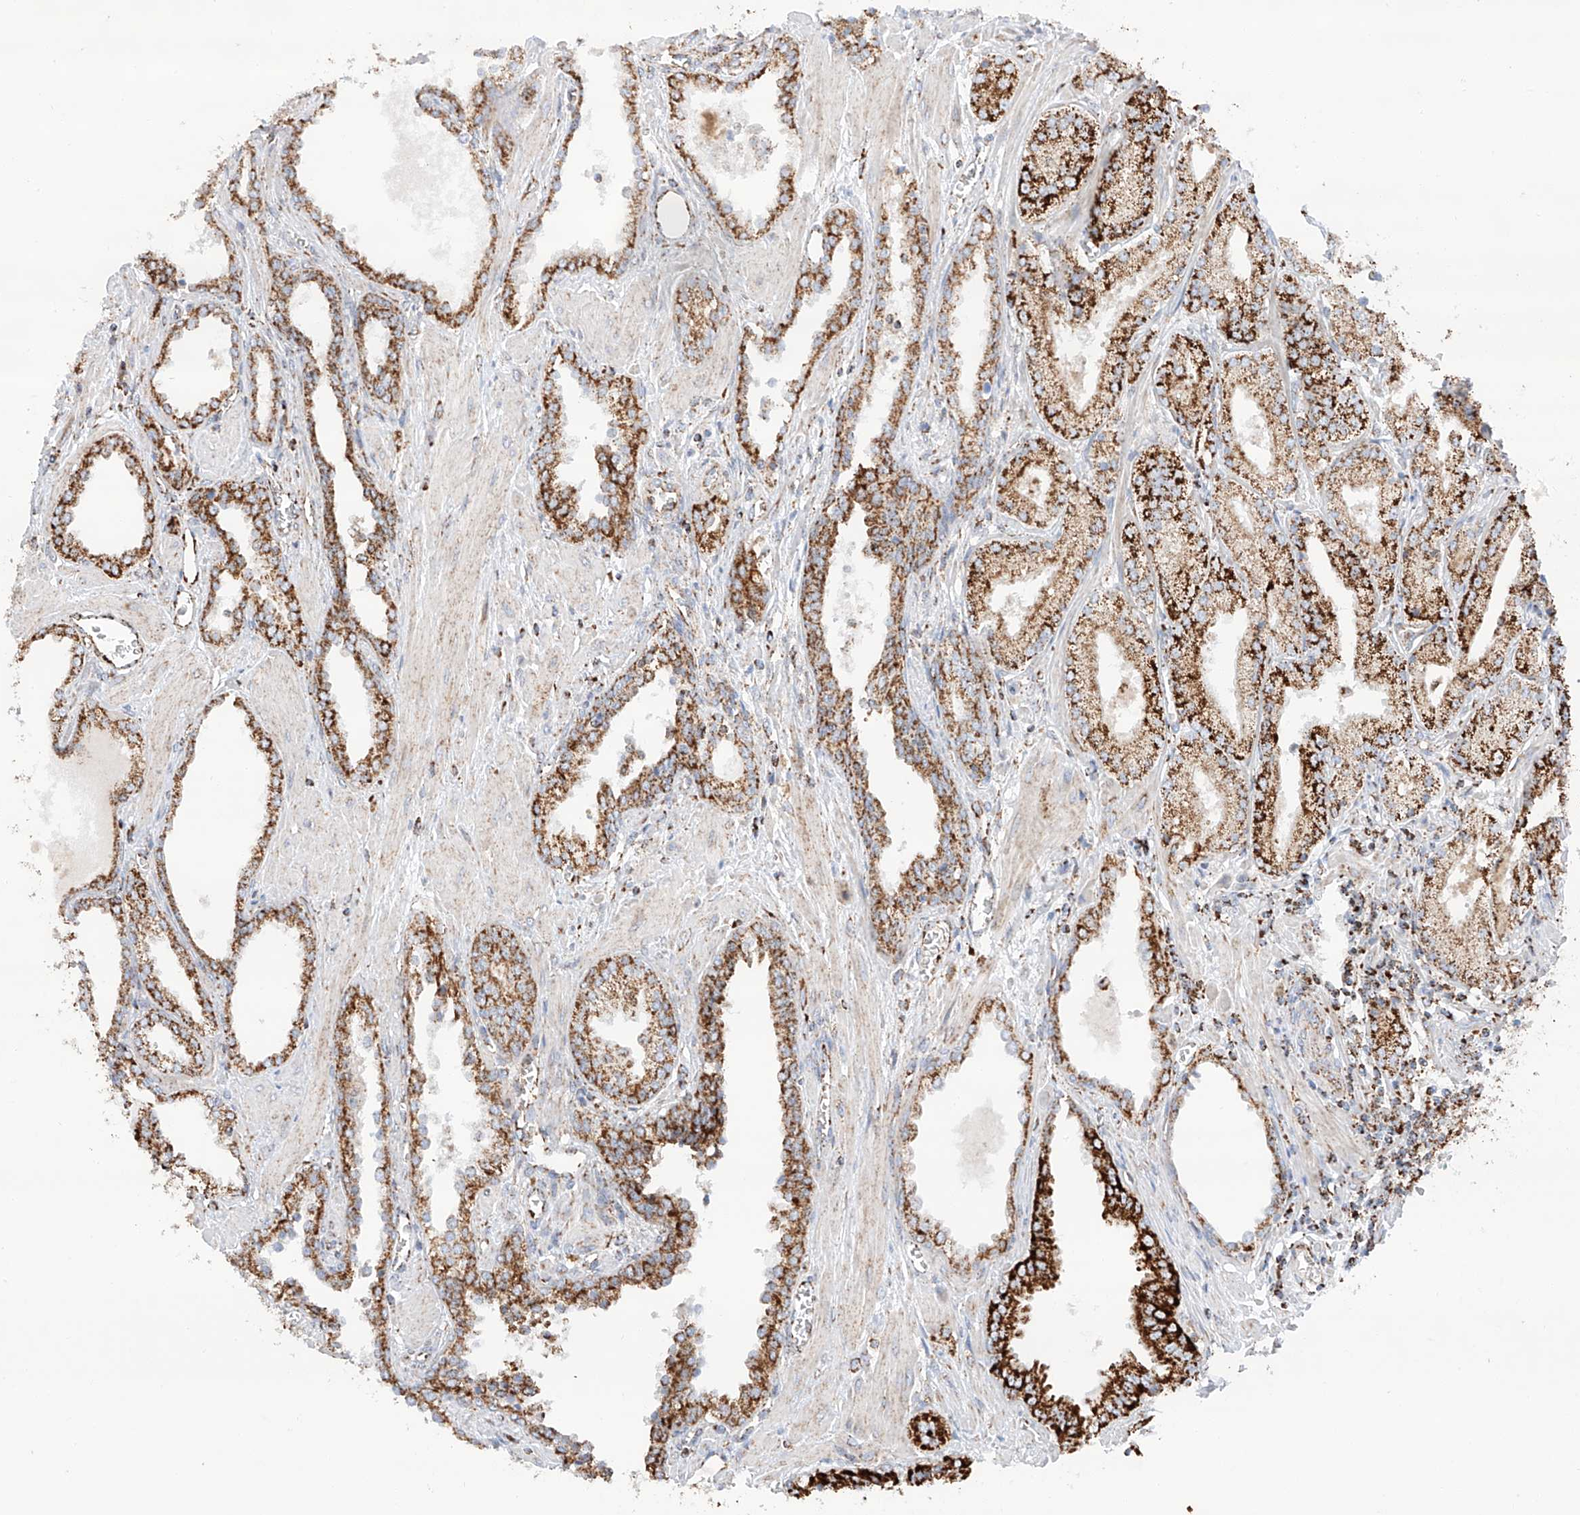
{"staining": {"intensity": "strong", "quantity": ">75%", "location": "cytoplasmic/membranous"}, "tissue": "prostate cancer", "cell_type": "Tumor cells", "image_type": "cancer", "snomed": [{"axis": "morphology", "description": "Adenocarcinoma, Low grade"}, {"axis": "topography", "description": "Prostate"}], "caption": "Prostate cancer (adenocarcinoma (low-grade)) stained for a protein (brown) shows strong cytoplasmic/membranous positive positivity in about >75% of tumor cells.", "gene": "TTC27", "patient": {"sex": "male", "age": 67}}